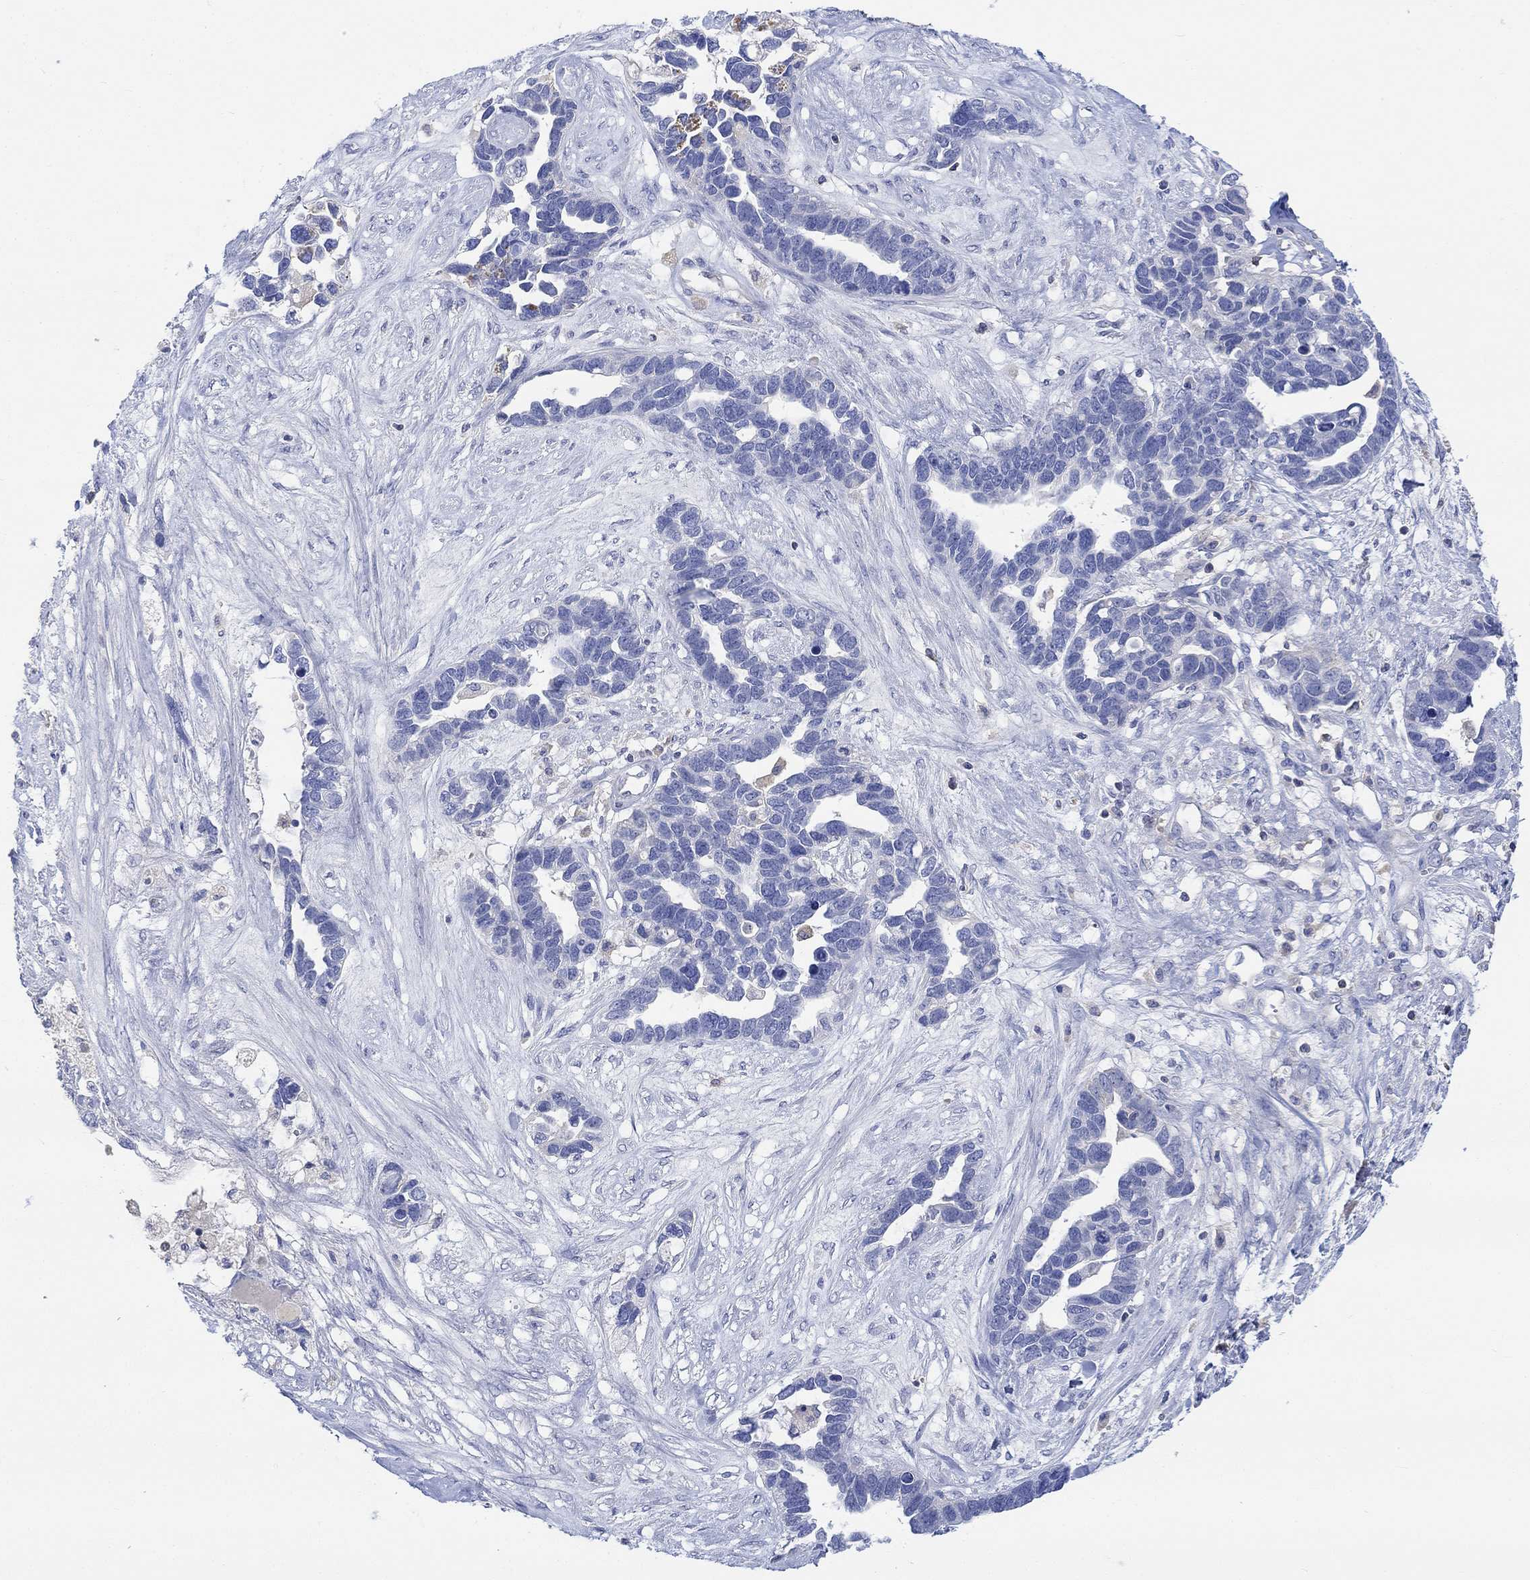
{"staining": {"intensity": "negative", "quantity": "none", "location": "none"}, "tissue": "ovarian cancer", "cell_type": "Tumor cells", "image_type": "cancer", "snomed": [{"axis": "morphology", "description": "Cystadenocarcinoma, serous, NOS"}, {"axis": "topography", "description": "Ovary"}], "caption": "Micrograph shows no significant protein positivity in tumor cells of ovarian cancer. The staining is performed using DAB brown chromogen with nuclei counter-stained in using hematoxylin.", "gene": "GCM1", "patient": {"sex": "female", "age": 54}}